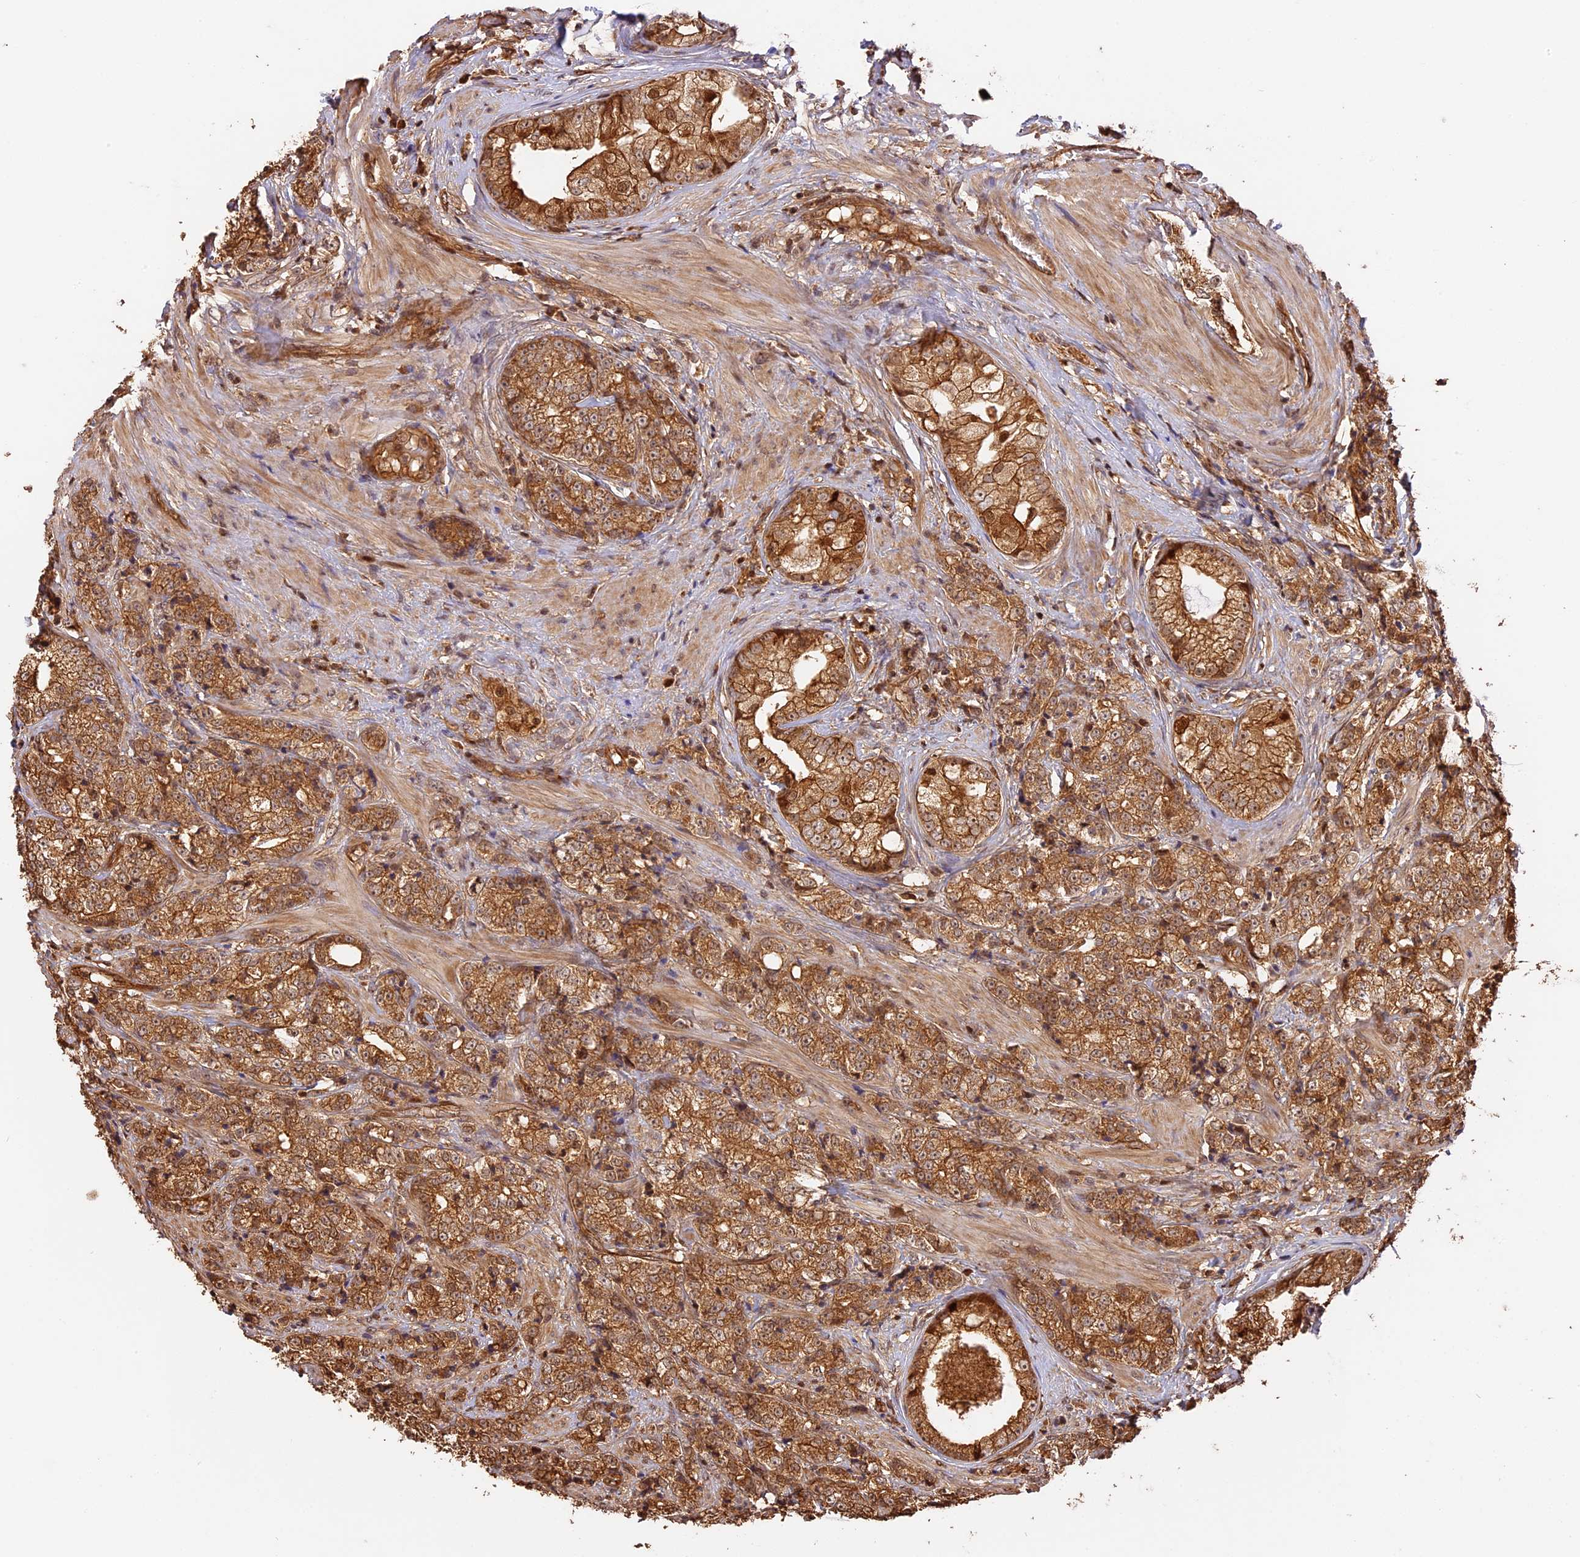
{"staining": {"intensity": "moderate", "quantity": ">75%", "location": "cytoplasmic/membranous"}, "tissue": "prostate cancer", "cell_type": "Tumor cells", "image_type": "cancer", "snomed": [{"axis": "morphology", "description": "Adenocarcinoma, High grade"}, {"axis": "topography", "description": "Prostate"}], "caption": "Moderate cytoplasmic/membranous staining is seen in about >75% of tumor cells in prostate cancer (high-grade adenocarcinoma). (IHC, brightfield microscopy, high magnification).", "gene": "PPP1R37", "patient": {"sex": "male", "age": 69}}